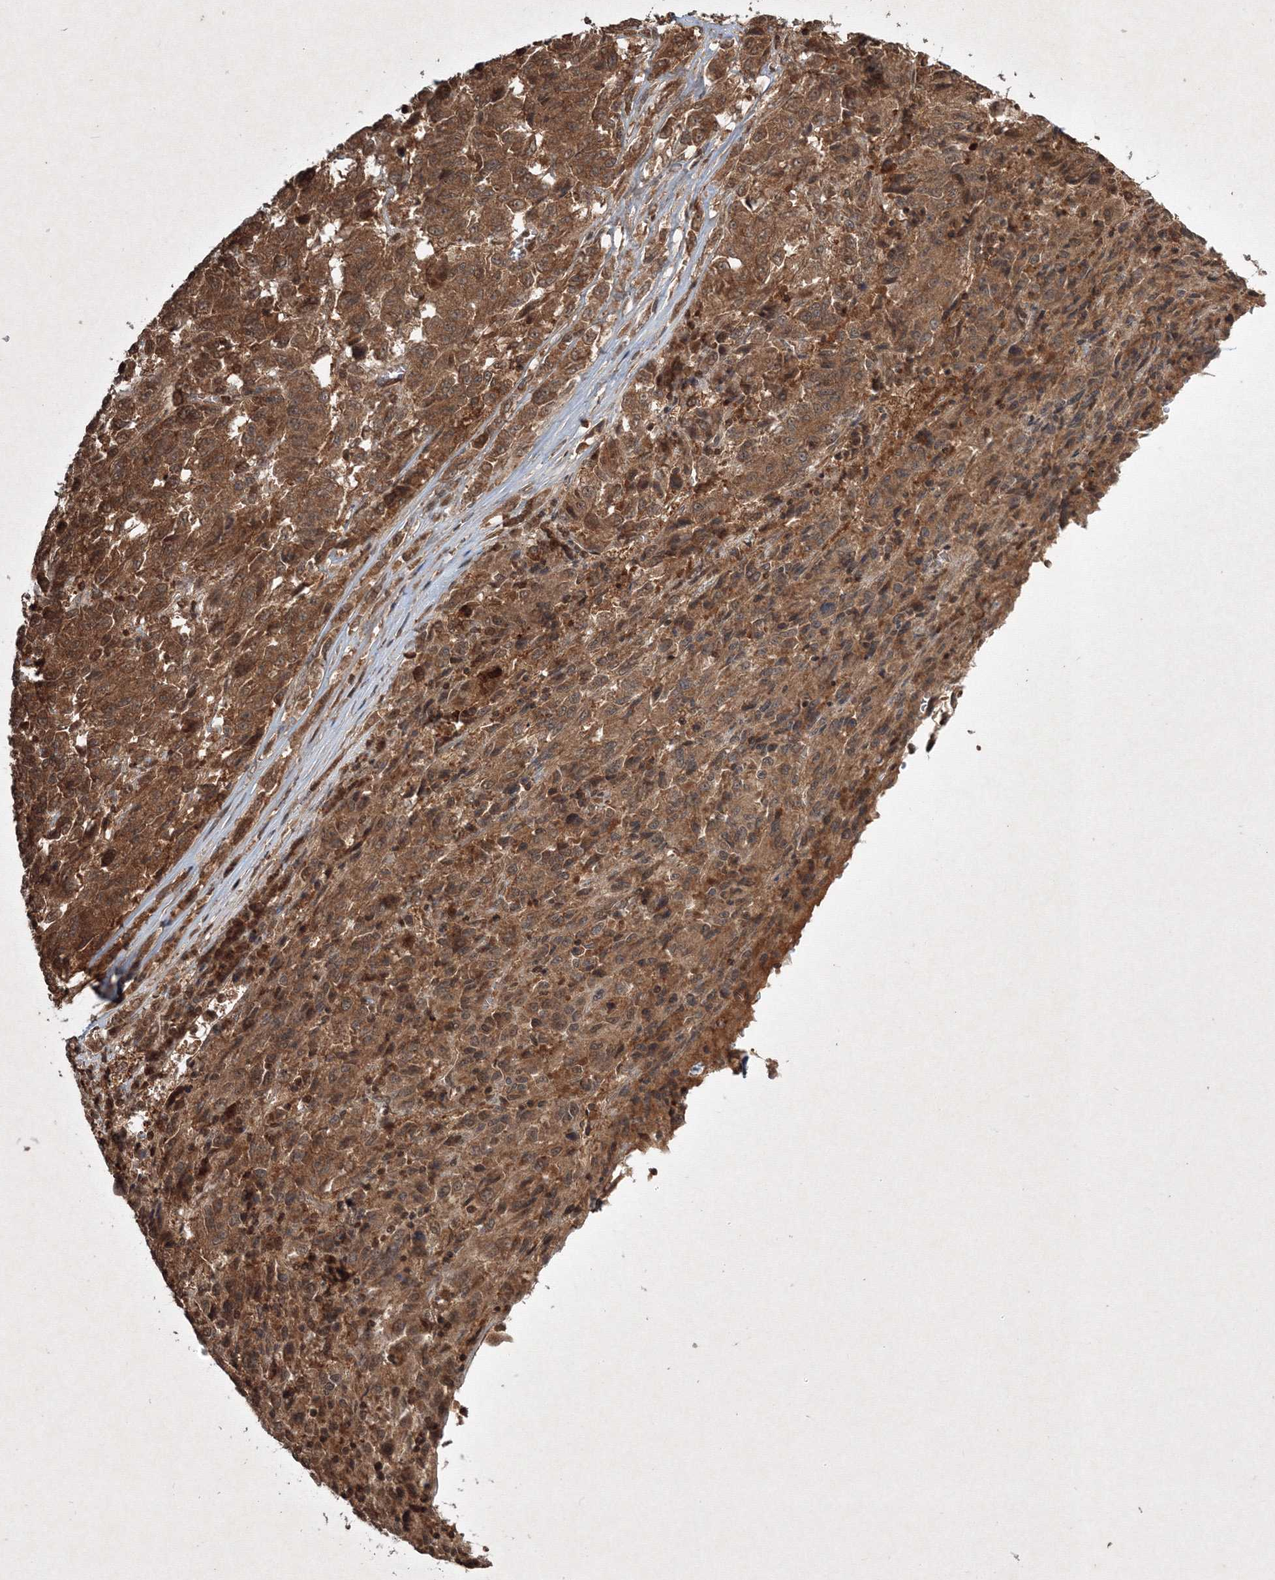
{"staining": {"intensity": "strong", "quantity": ">75%", "location": "cytoplasmic/membranous"}, "tissue": "melanoma", "cell_type": "Tumor cells", "image_type": "cancer", "snomed": [{"axis": "morphology", "description": "Malignant melanoma, Metastatic site"}, {"axis": "topography", "description": "Lung"}], "caption": "Immunohistochemistry (DAB) staining of human melanoma demonstrates strong cytoplasmic/membranous protein staining in approximately >75% of tumor cells. (Stains: DAB in brown, nuclei in blue, Microscopy: brightfield microscopy at high magnification).", "gene": "PLTP", "patient": {"sex": "male", "age": 64}}